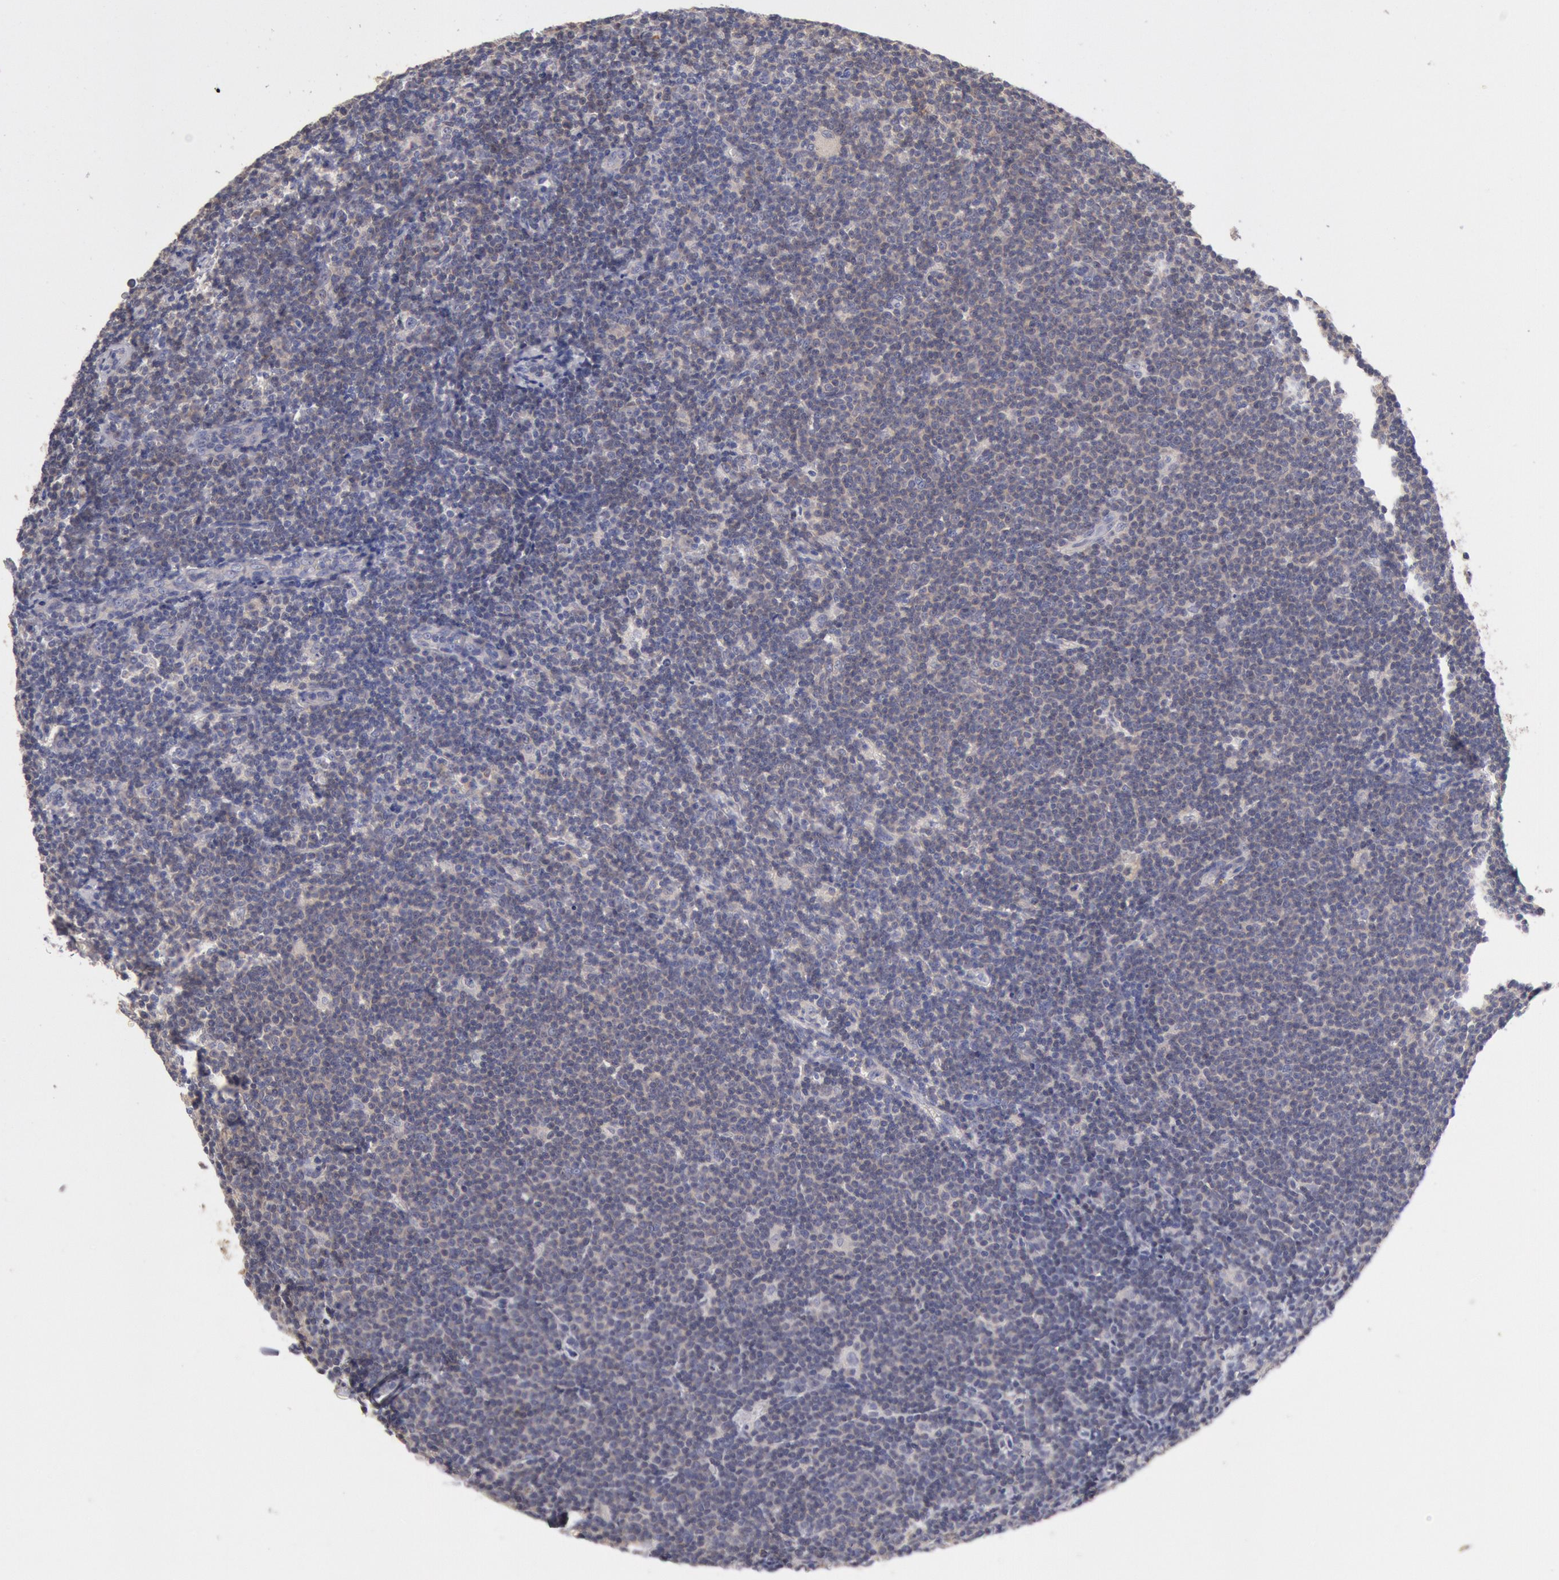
{"staining": {"intensity": "weak", "quantity": "25%-75%", "location": "cytoplasmic/membranous"}, "tissue": "lymphoma", "cell_type": "Tumor cells", "image_type": "cancer", "snomed": [{"axis": "morphology", "description": "Malignant lymphoma, non-Hodgkin's type, Low grade"}, {"axis": "topography", "description": "Lymph node"}], "caption": "This is an image of IHC staining of lymphoma, which shows weak staining in the cytoplasmic/membranous of tumor cells.", "gene": "TMED8", "patient": {"sex": "male", "age": 65}}